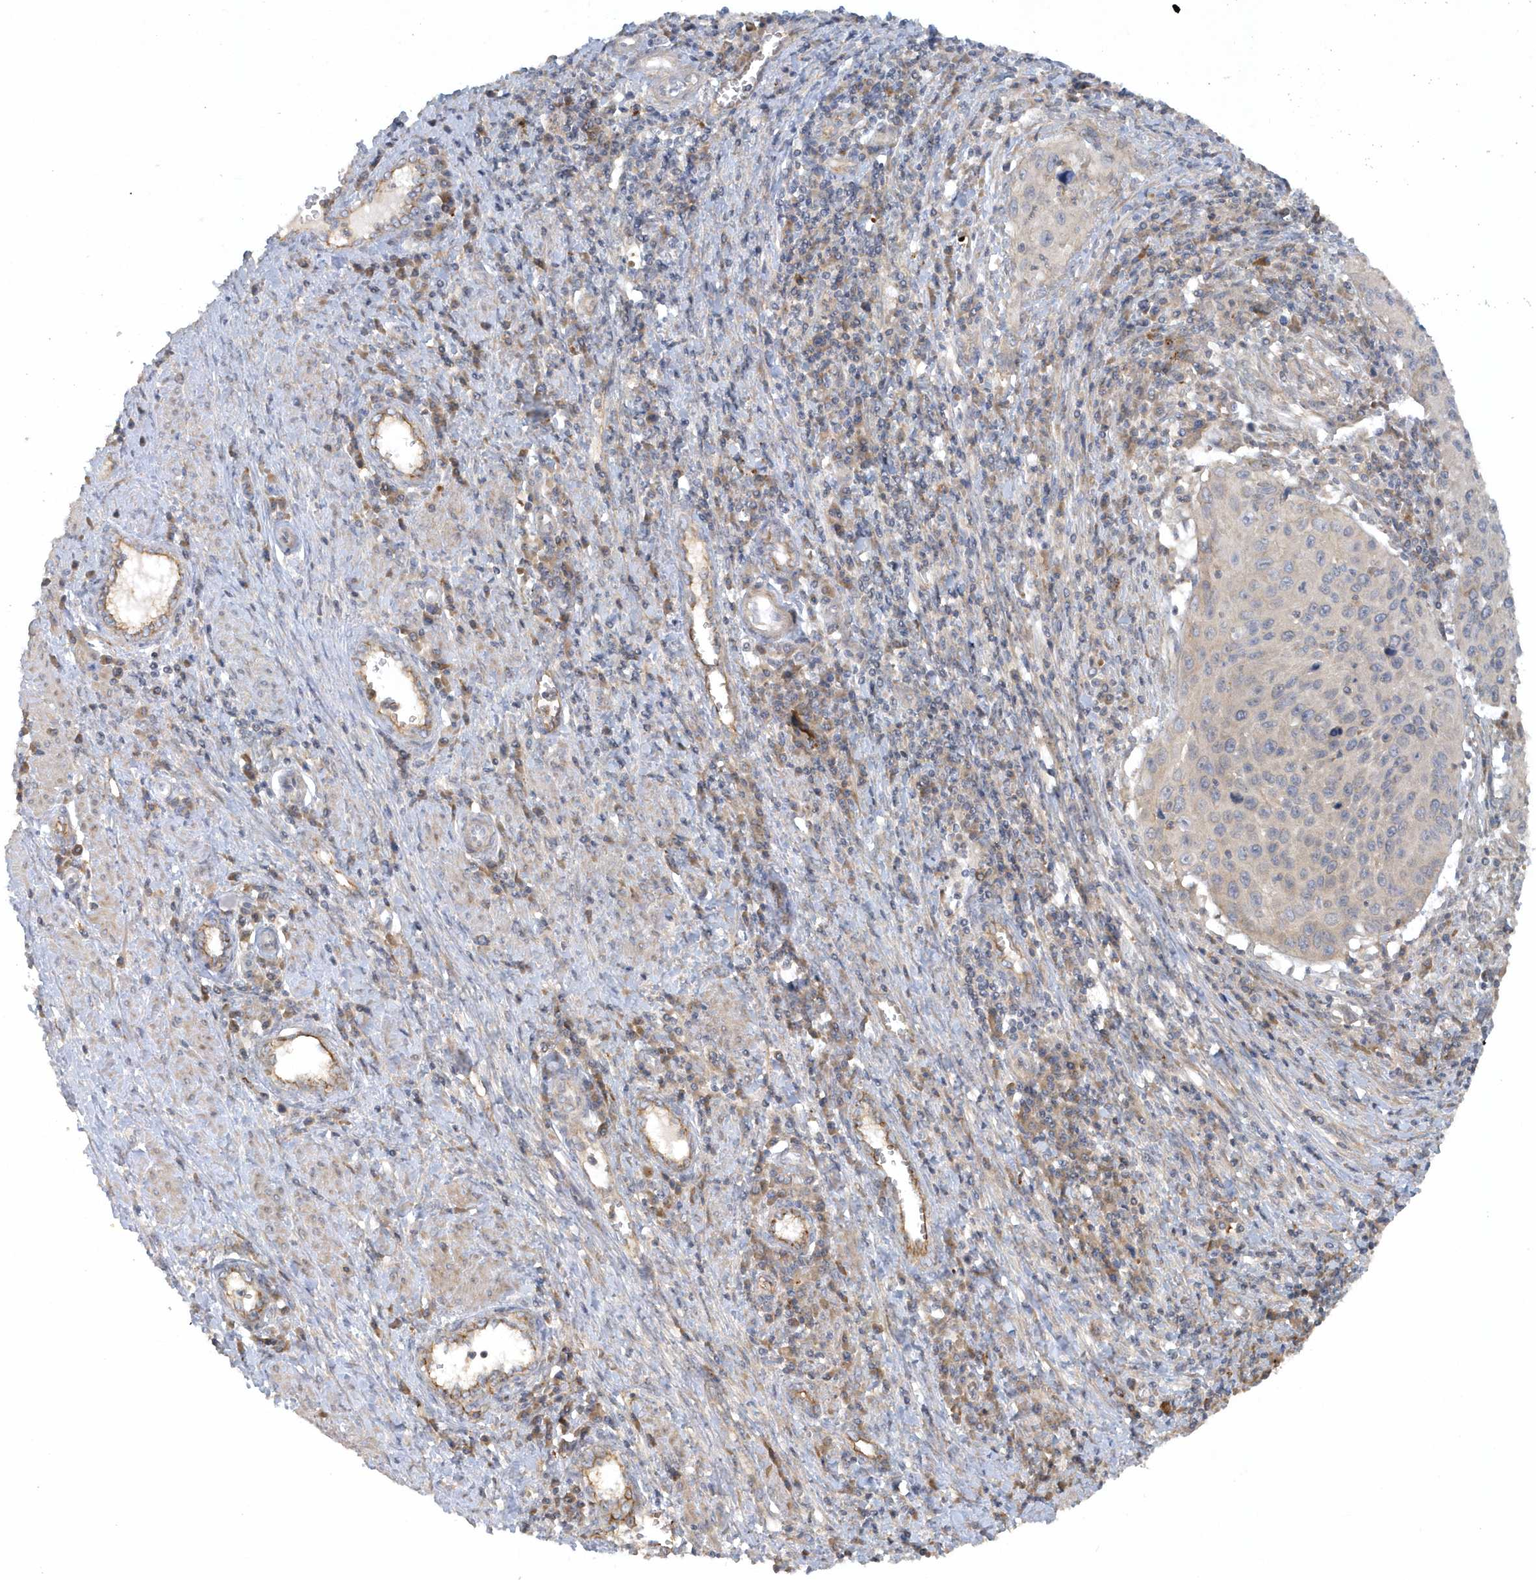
{"staining": {"intensity": "negative", "quantity": "none", "location": "none"}, "tissue": "cervical cancer", "cell_type": "Tumor cells", "image_type": "cancer", "snomed": [{"axis": "morphology", "description": "Squamous cell carcinoma, NOS"}, {"axis": "topography", "description": "Cervix"}], "caption": "Immunohistochemical staining of squamous cell carcinoma (cervical) demonstrates no significant positivity in tumor cells. (Brightfield microscopy of DAB immunohistochemistry (IHC) at high magnification).", "gene": "CNOT10", "patient": {"sex": "female", "age": 32}}